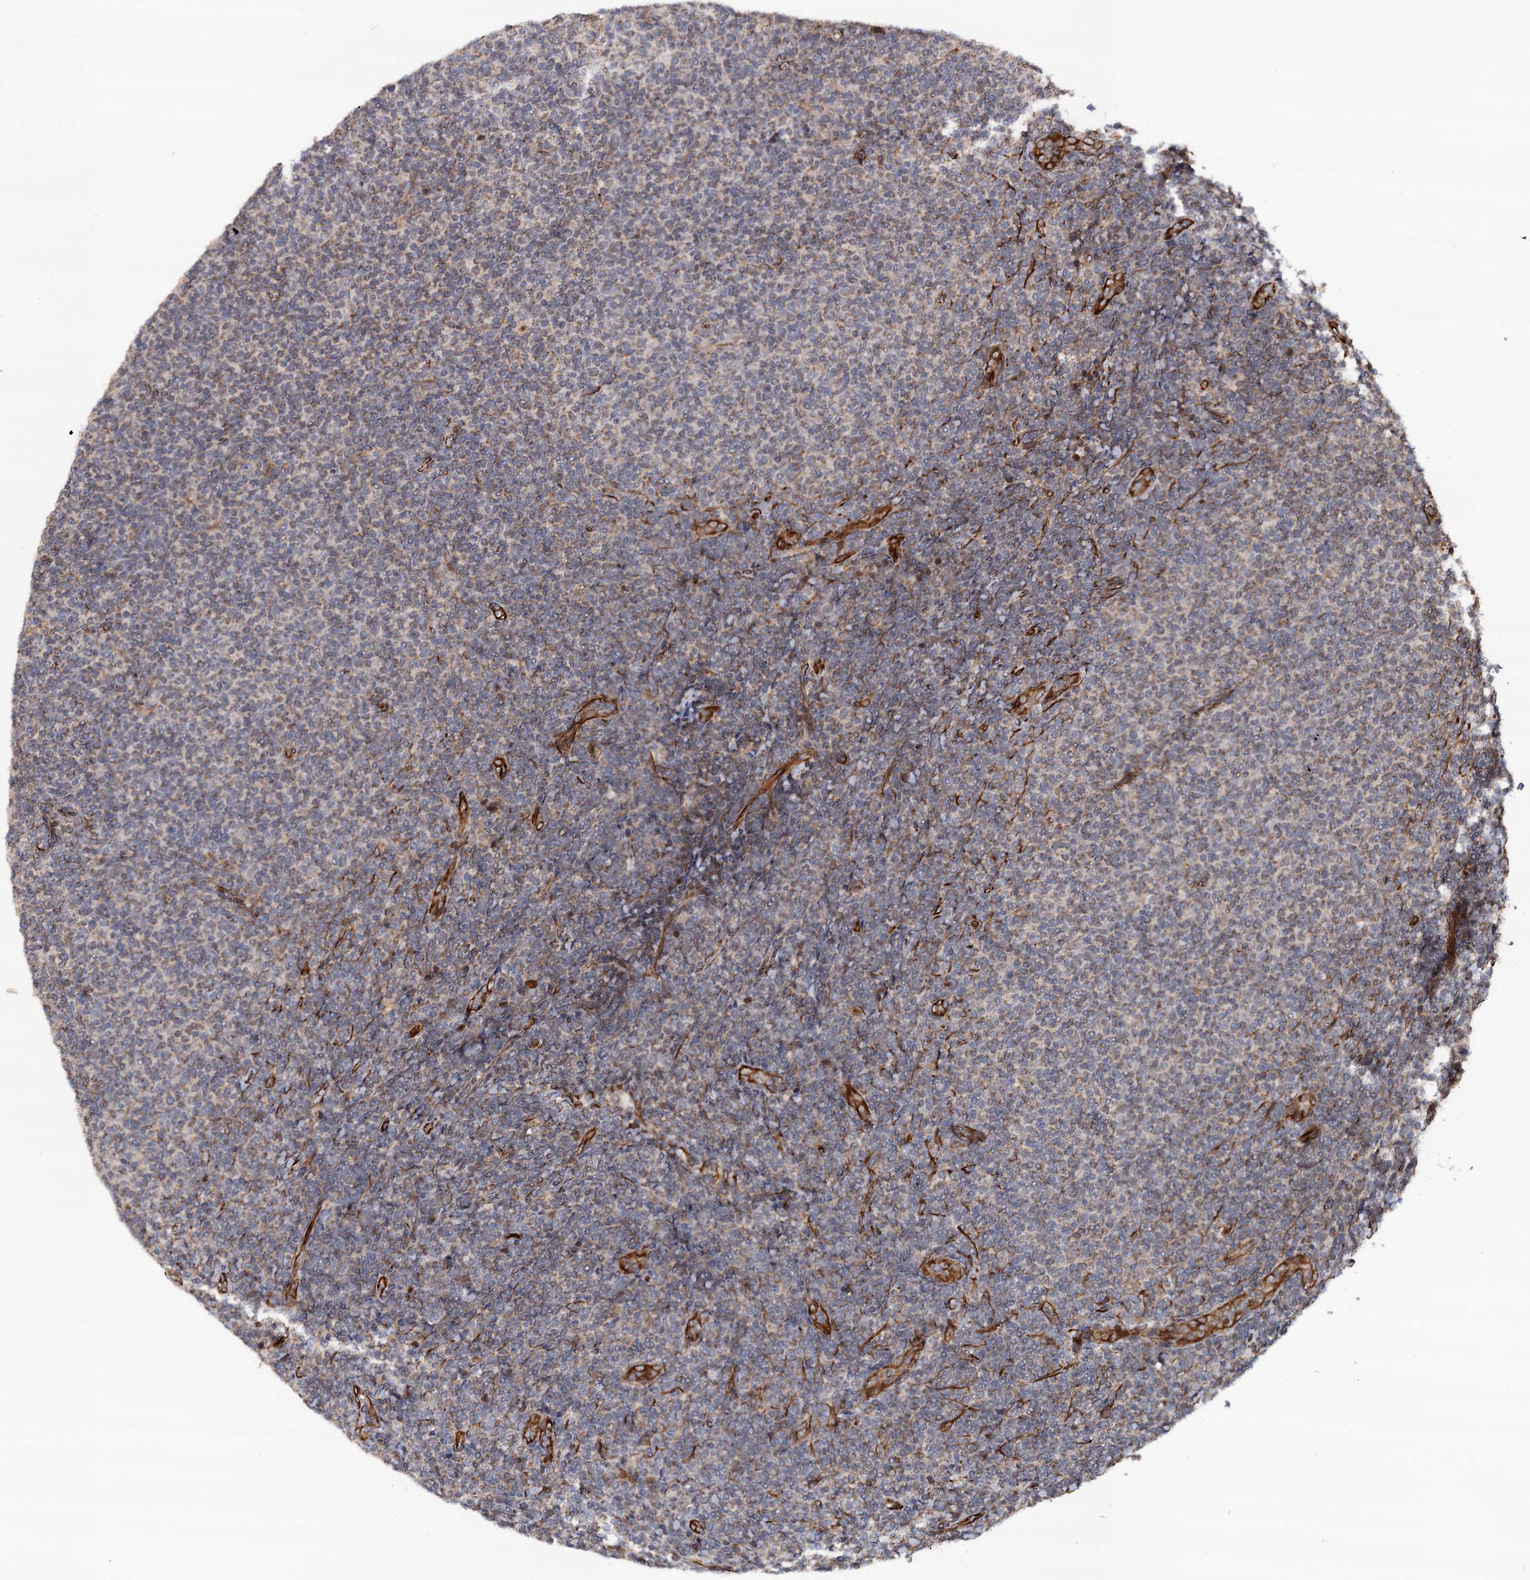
{"staining": {"intensity": "weak", "quantity": "25%-75%", "location": "cytoplasmic/membranous"}, "tissue": "lymphoma", "cell_type": "Tumor cells", "image_type": "cancer", "snomed": [{"axis": "morphology", "description": "Malignant lymphoma, non-Hodgkin's type, Low grade"}, {"axis": "topography", "description": "Lymph node"}], "caption": "Brown immunohistochemical staining in human lymphoma demonstrates weak cytoplasmic/membranous positivity in approximately 25%-75% of tumor cells. (DAB = brown stain, brightfield microscopy at high magnification).", "gene": "FSIP1", "patient": {"sex": "male", "age": 66}}